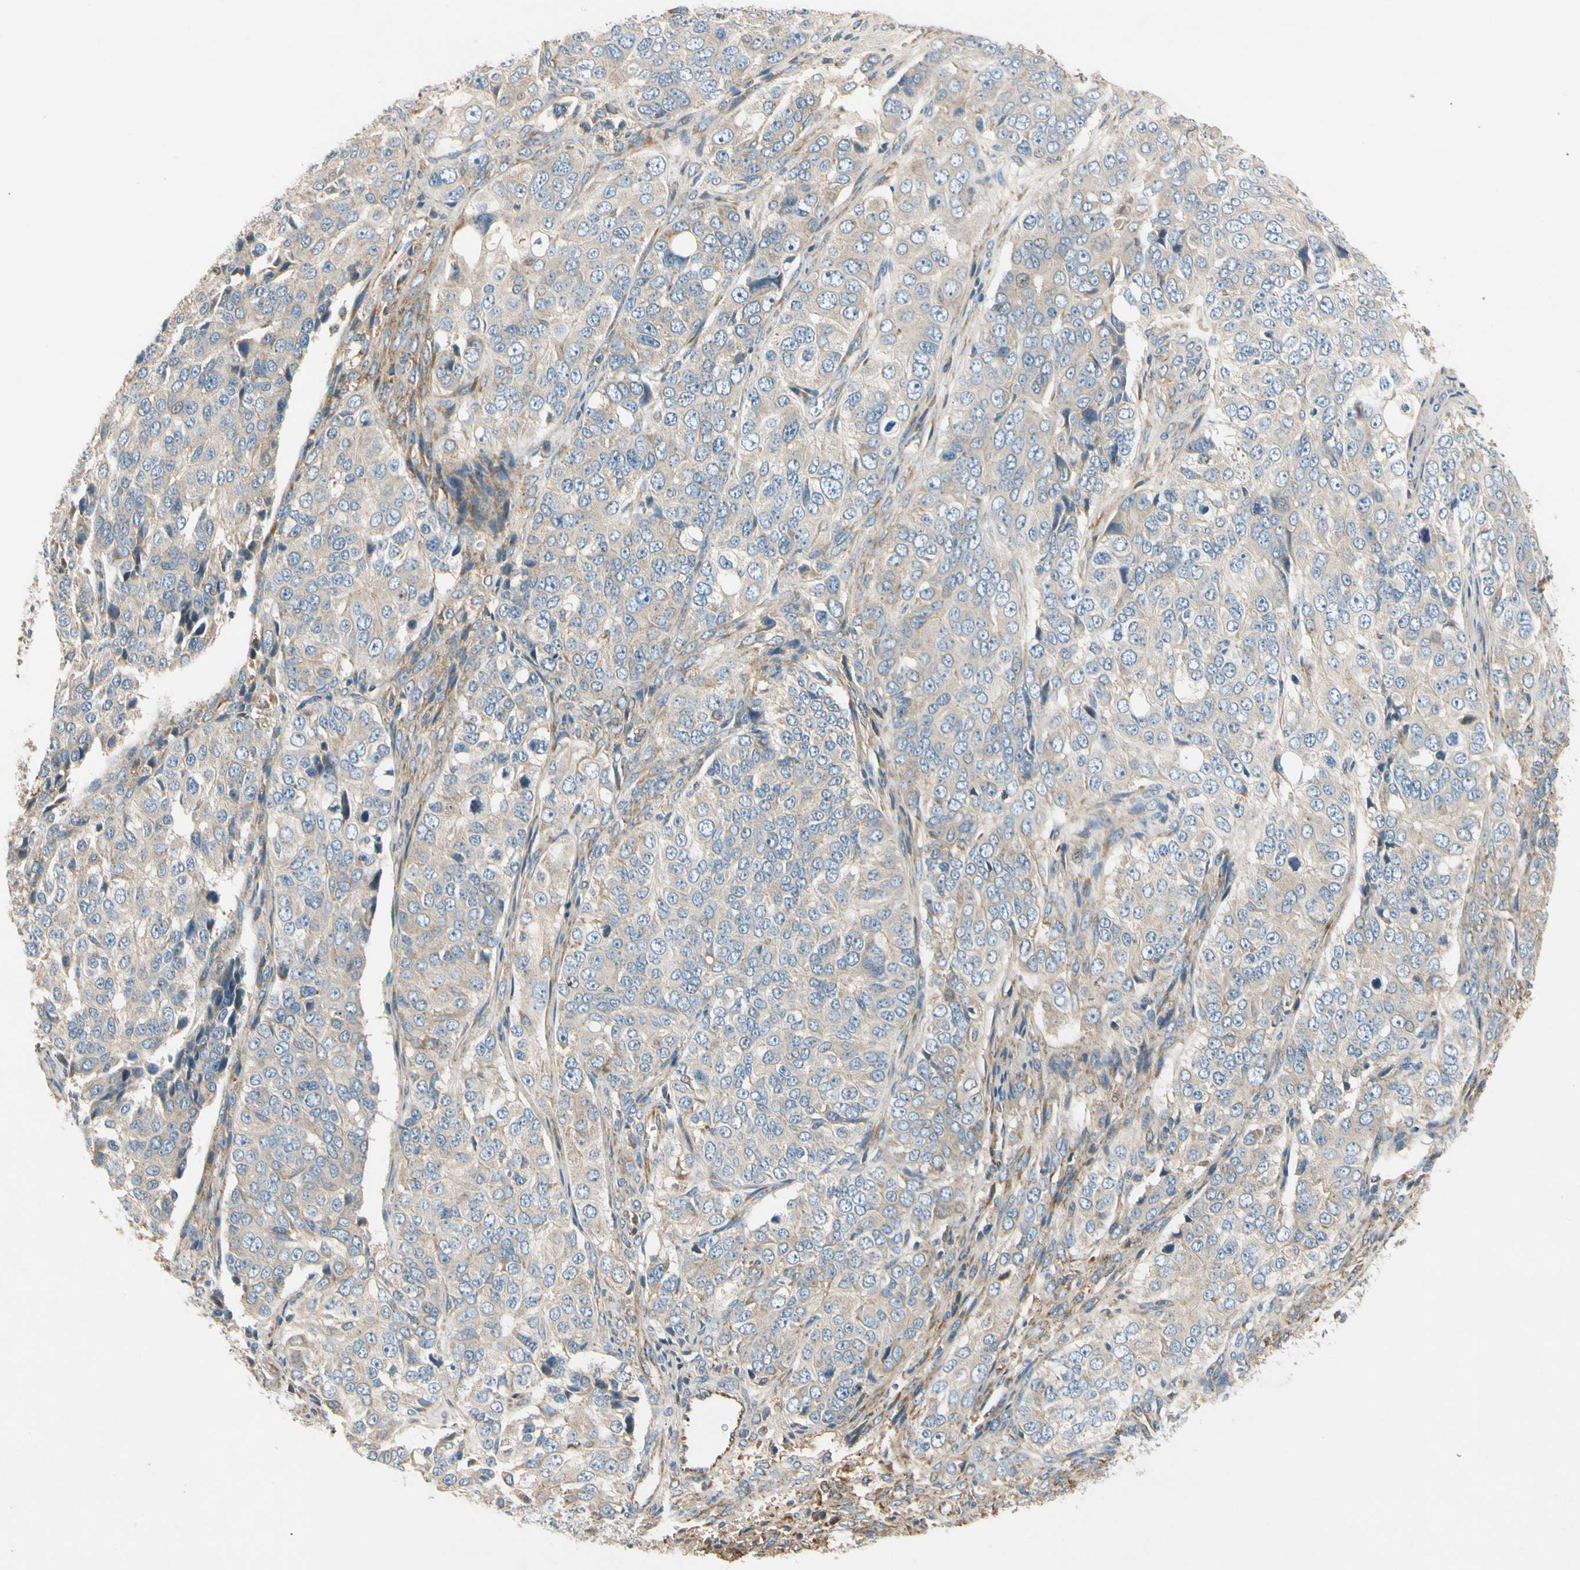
{"staining": {"intensity": "weak", "quantity": ">75%", "location": "cytoplasmic/membranous"}, "tissue": "ovarian cancer", "cell_type": "Tumor cells", "image_type": "cancer", "snomed": [{"axis": "morphology", "description": "Carcinoma, endometroid"}, {"axis": "topography", "description": "Ovary"}], "caption": "Human ovarian cancer (endometroid carcinoma) stained with a brown dye reveals weak cytoplasmic/membranous positive staining in about >75% of tumor cells.", "gene": "MST1R", "patient": {"sex": "female", "age": 51}}